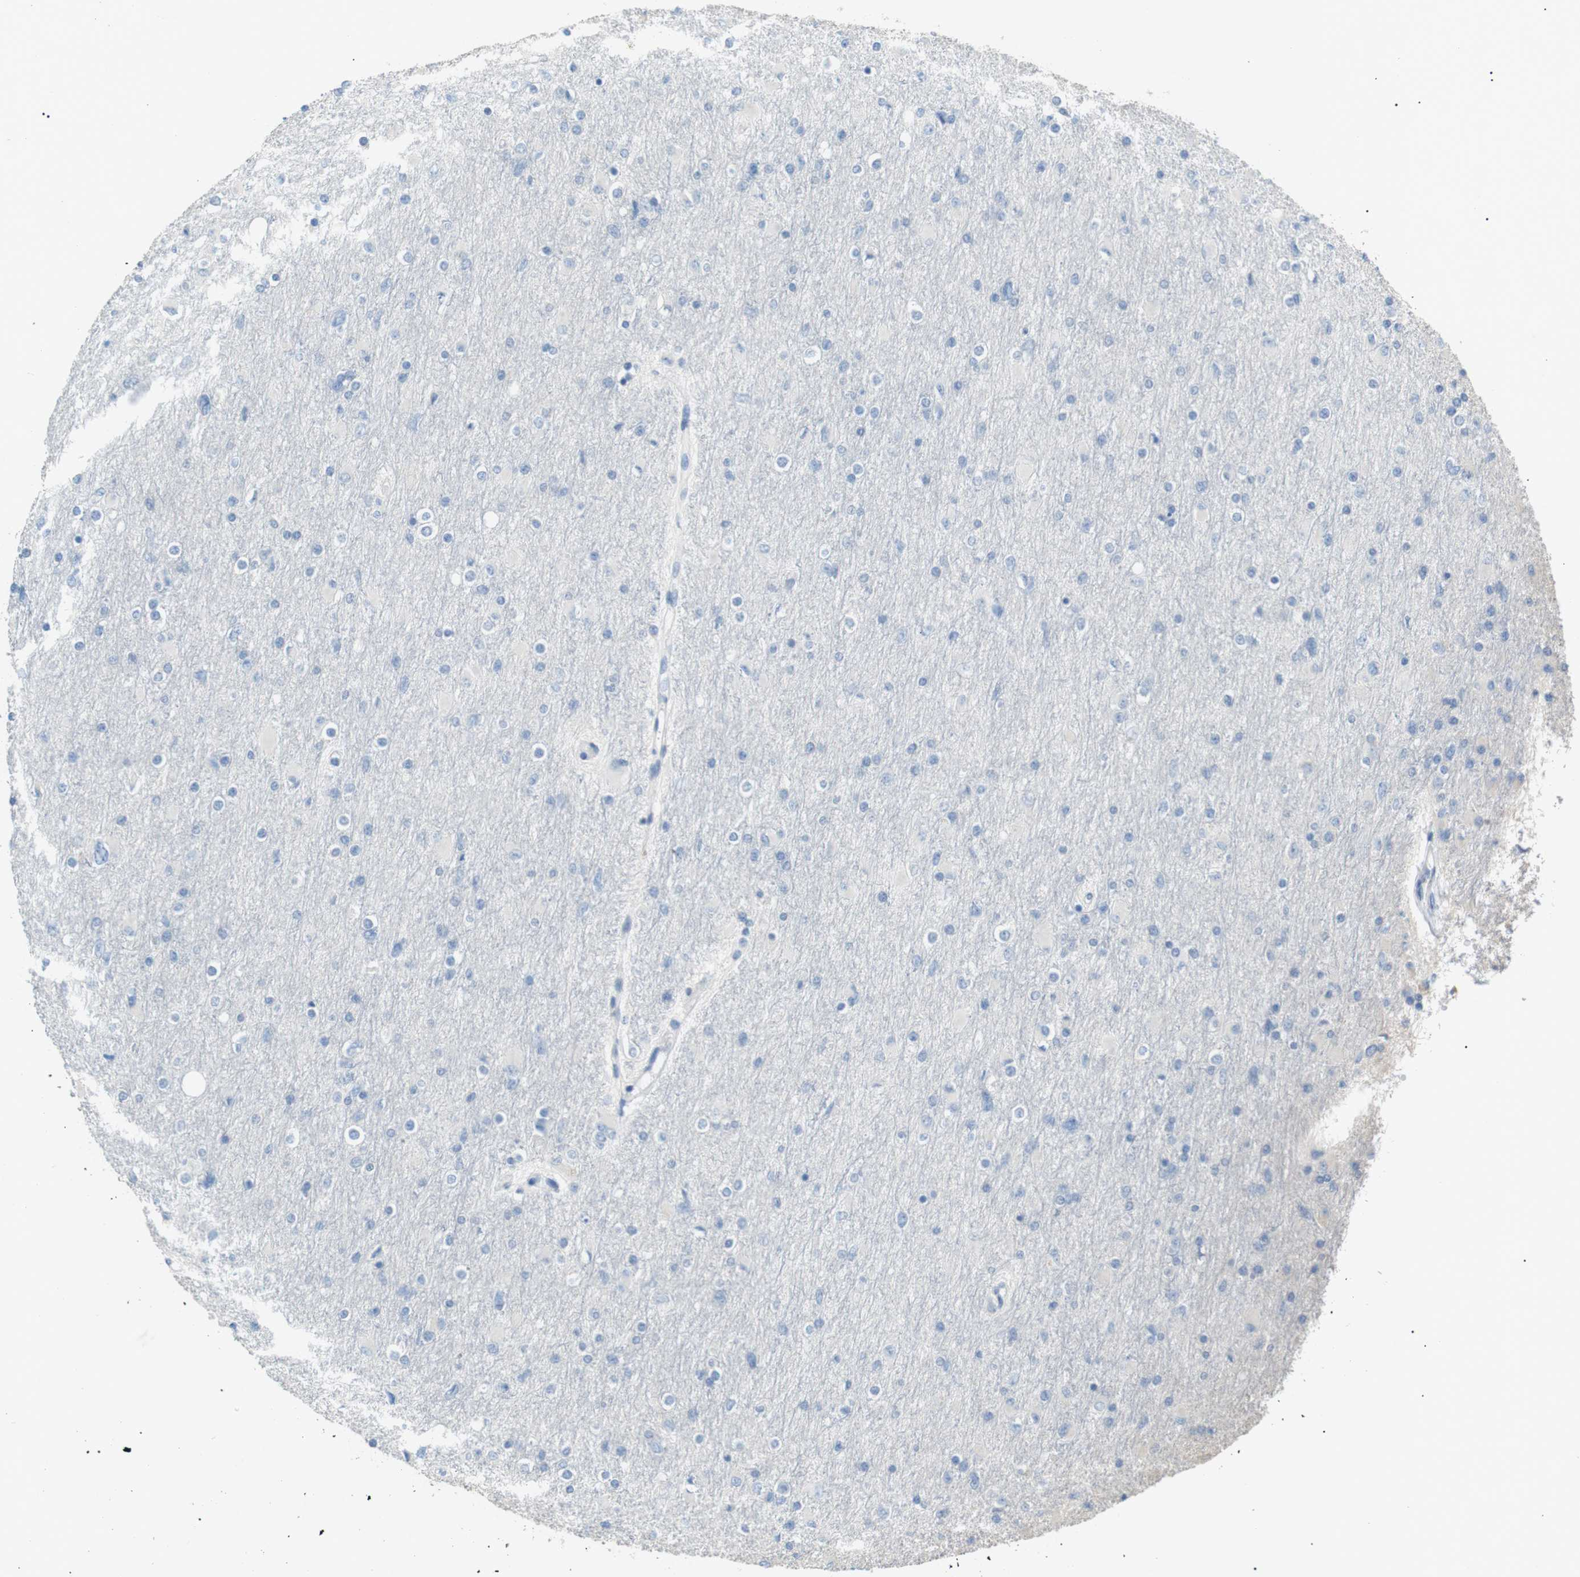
{"staining": {"intensity": "negative", "quantity": "none", "location": "none"}, "tissue": "glioma", "cell_type": "Tumor cells", "image_type": "cancer", "snomed": [{"axis": "morphology", "description": "Glioma, malignant, High grade"}, {"axis": "topography", "description": "Cerebral cortex"}], "caption": "Immunohistochemical staining of high-grade glioma (malignant) demonstrates no significant staining in tumor cells.", "gene": "CDH26", "patient": {"sex": "female", "age": 36}}